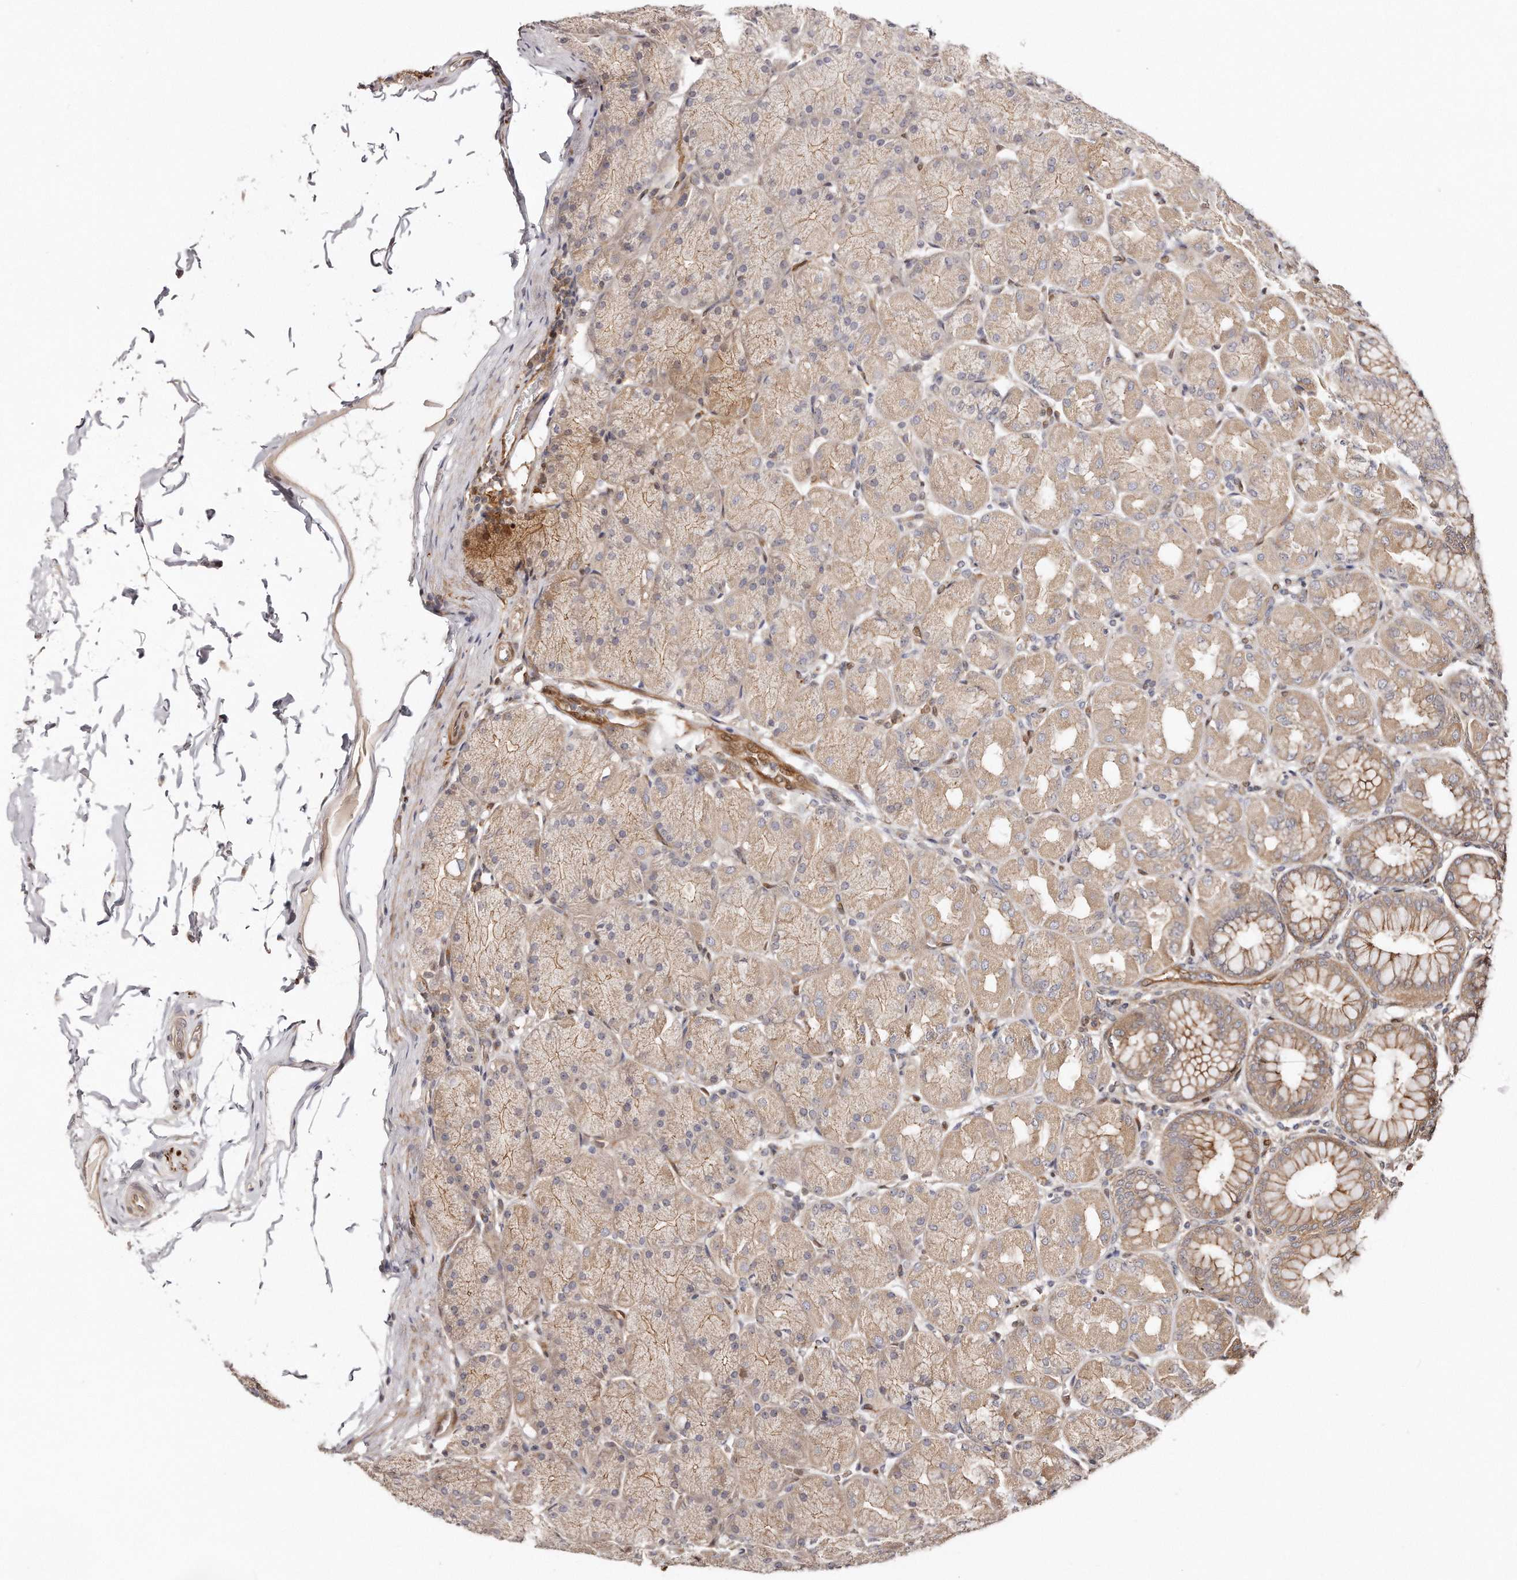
{"staining": {"intensity": "moderate", "quantity": "25%-75%", "location": "cytoplasmic/membranous"}, "tissue": "stomach", "cell_type": "Glandular cells", "image_type": "normal", "snomed": [{"axis": "morphology", "description": "Normal tissue, NOS"}, {"axis": "topography", "description": "Stomach, upper"}], "caption": "Moderate cytoplasmic/membranous positivity for a protein is appreciated in about 25%-75% of glandular cells of normal stomach using IHC.", "gene": "GBP4", "patient": {"sex": "female", "age": 56}}